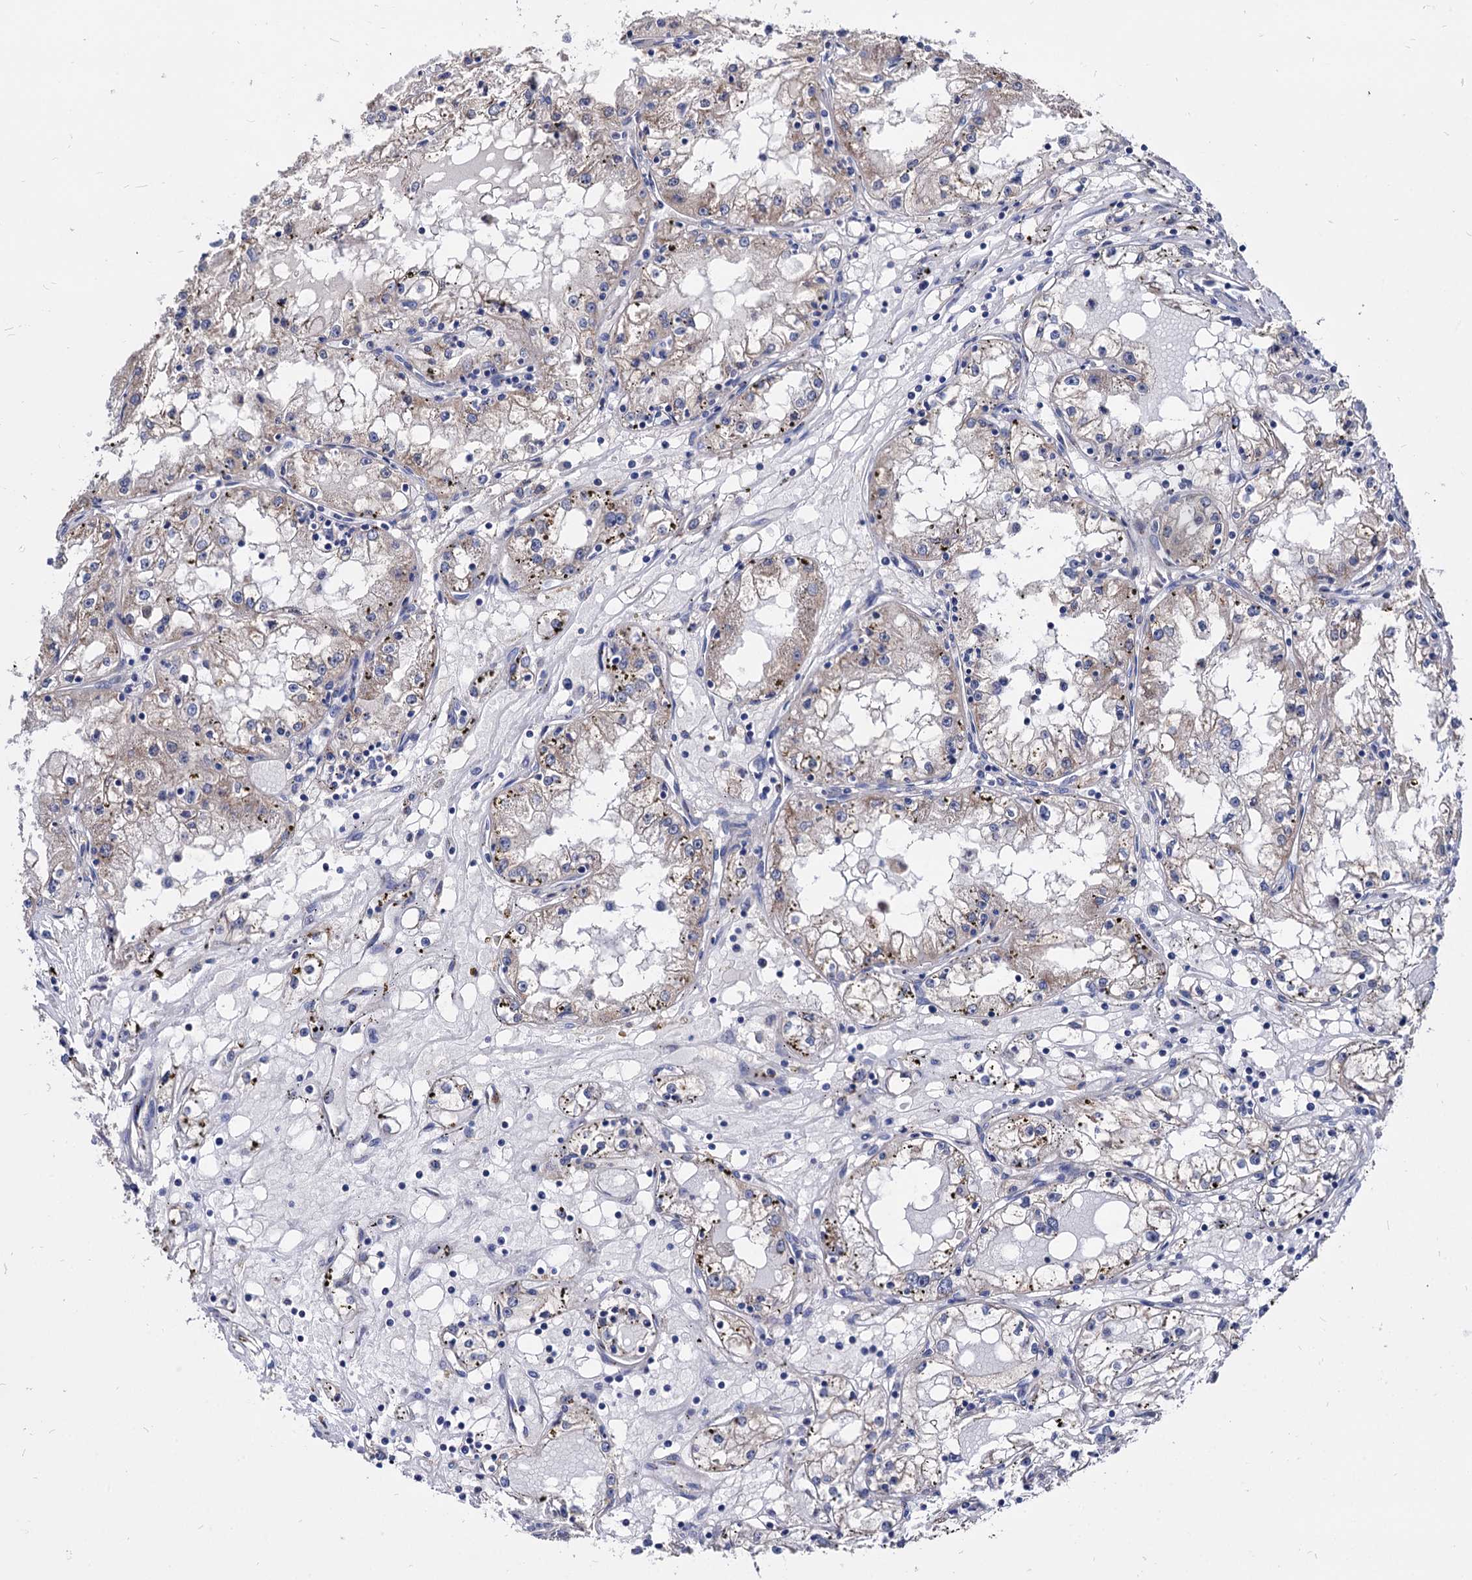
{"staining": {"intensity": "moderate", "quantity": "<25%", "location": "cytoplasmic/membranous"}, "tissue": "renal cancer", "cell_type": "Tumor cells", "image_type": "cancer", "snomed": [{"axis": "morphology", "description": "Adenocarcinoma, NOS"}, {"axis": "topography", "description": "Kidney"}], "caption": "A photomicrograph of adenocarcinoma (renal) stained for a protein demonstrates moderate cytoplasmic/membranous brown staining in tumor cells.", "gene": "ESD", "patient": {"sex": "male", "age": 56}}